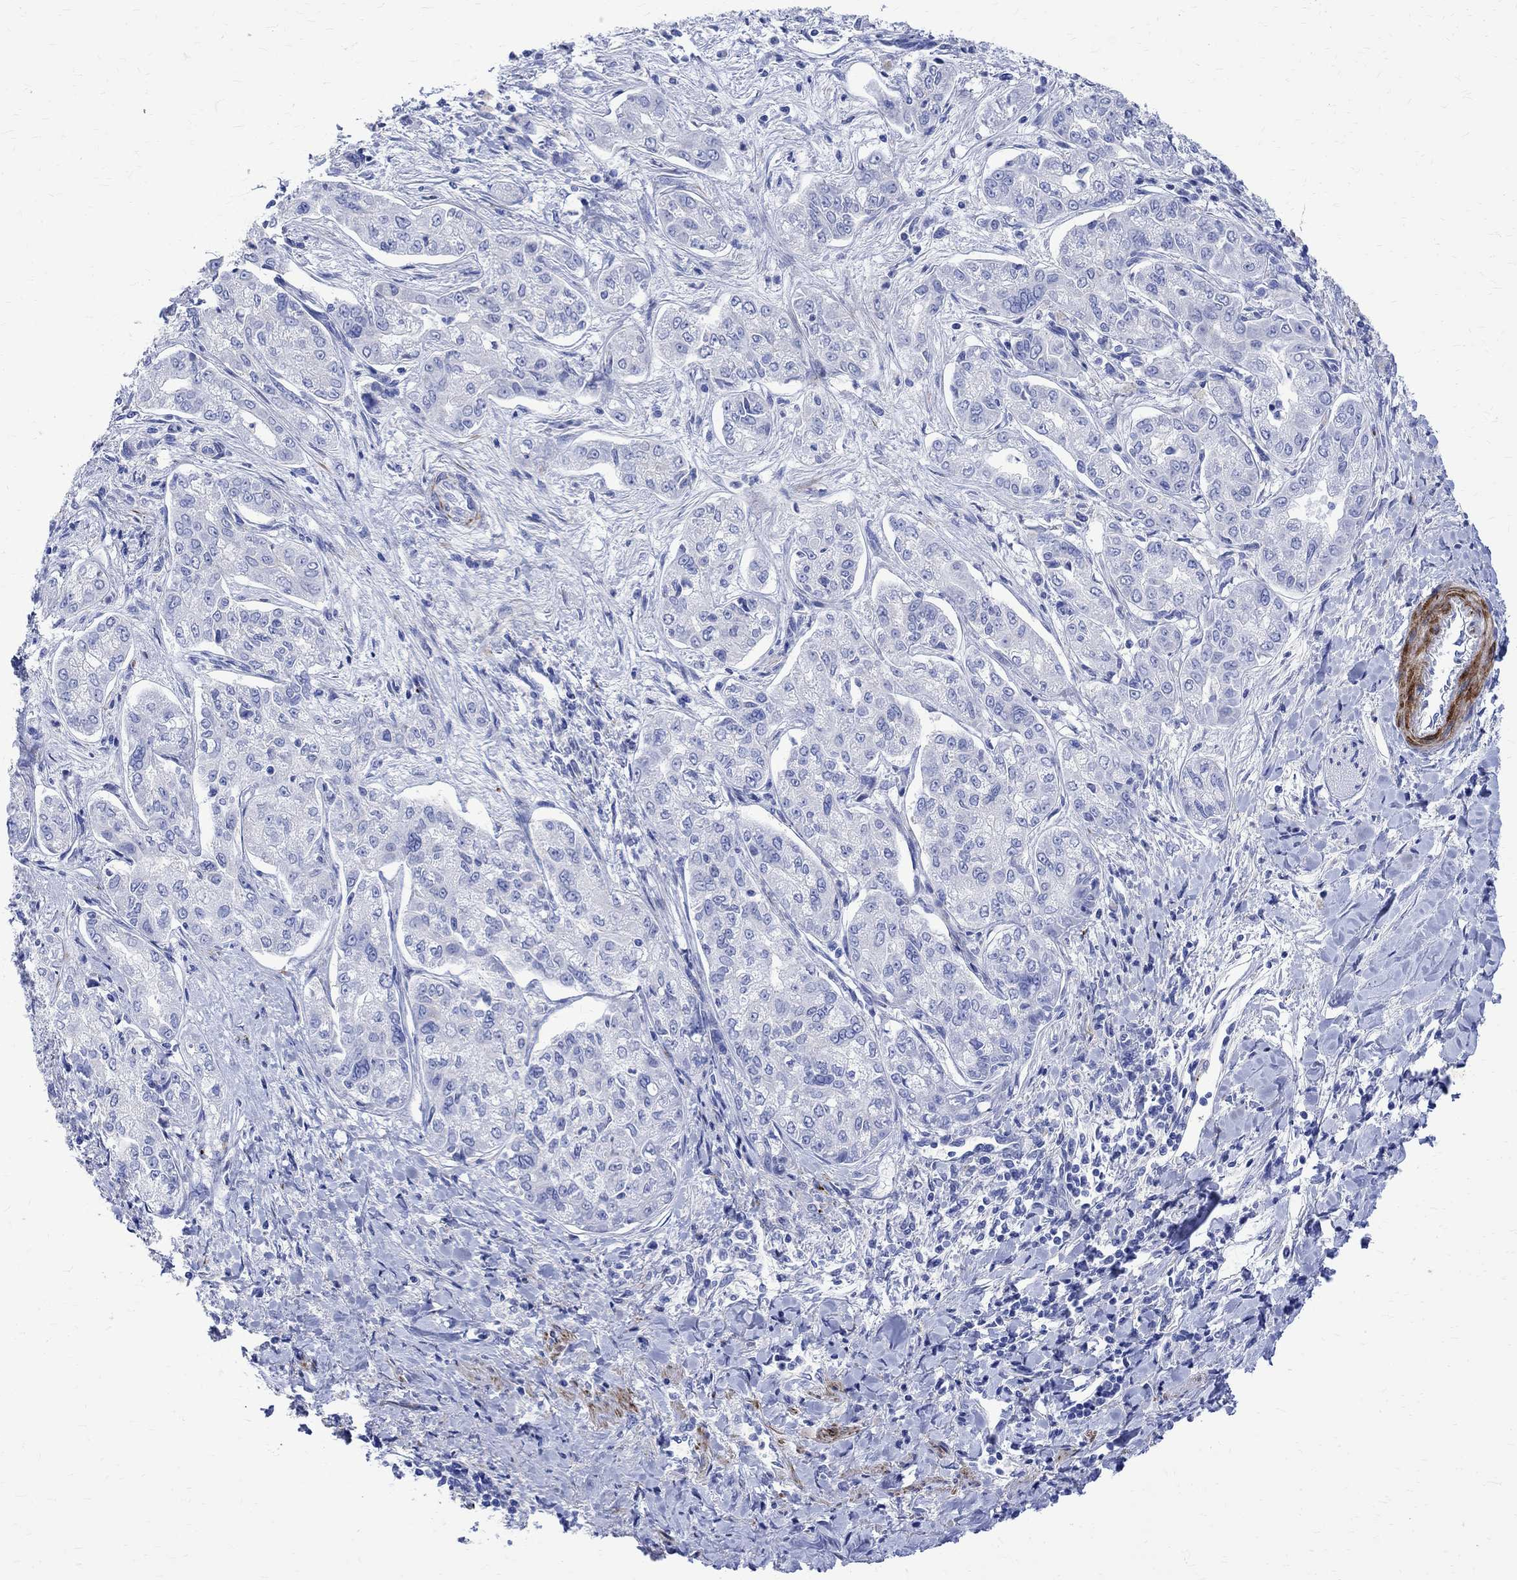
{"staining": {"intensity": "negative", "quantity": "none", "location": "none"}, "tissue": "liver cancer", "cell_type": "Tumor cells", "image_type": "cancer", "snomed": [{"axis": "morphology", "description": "Cholangiocarcinoma"}, {"axis": "topography", "description": "Liver"}], "caption": "This is an IHC photomicrograph of cholangiocarcinoma (liver). There is no expression in tumor cells.", "gene": "PARVB", "patient": {"sex": "female", "age": 47}}